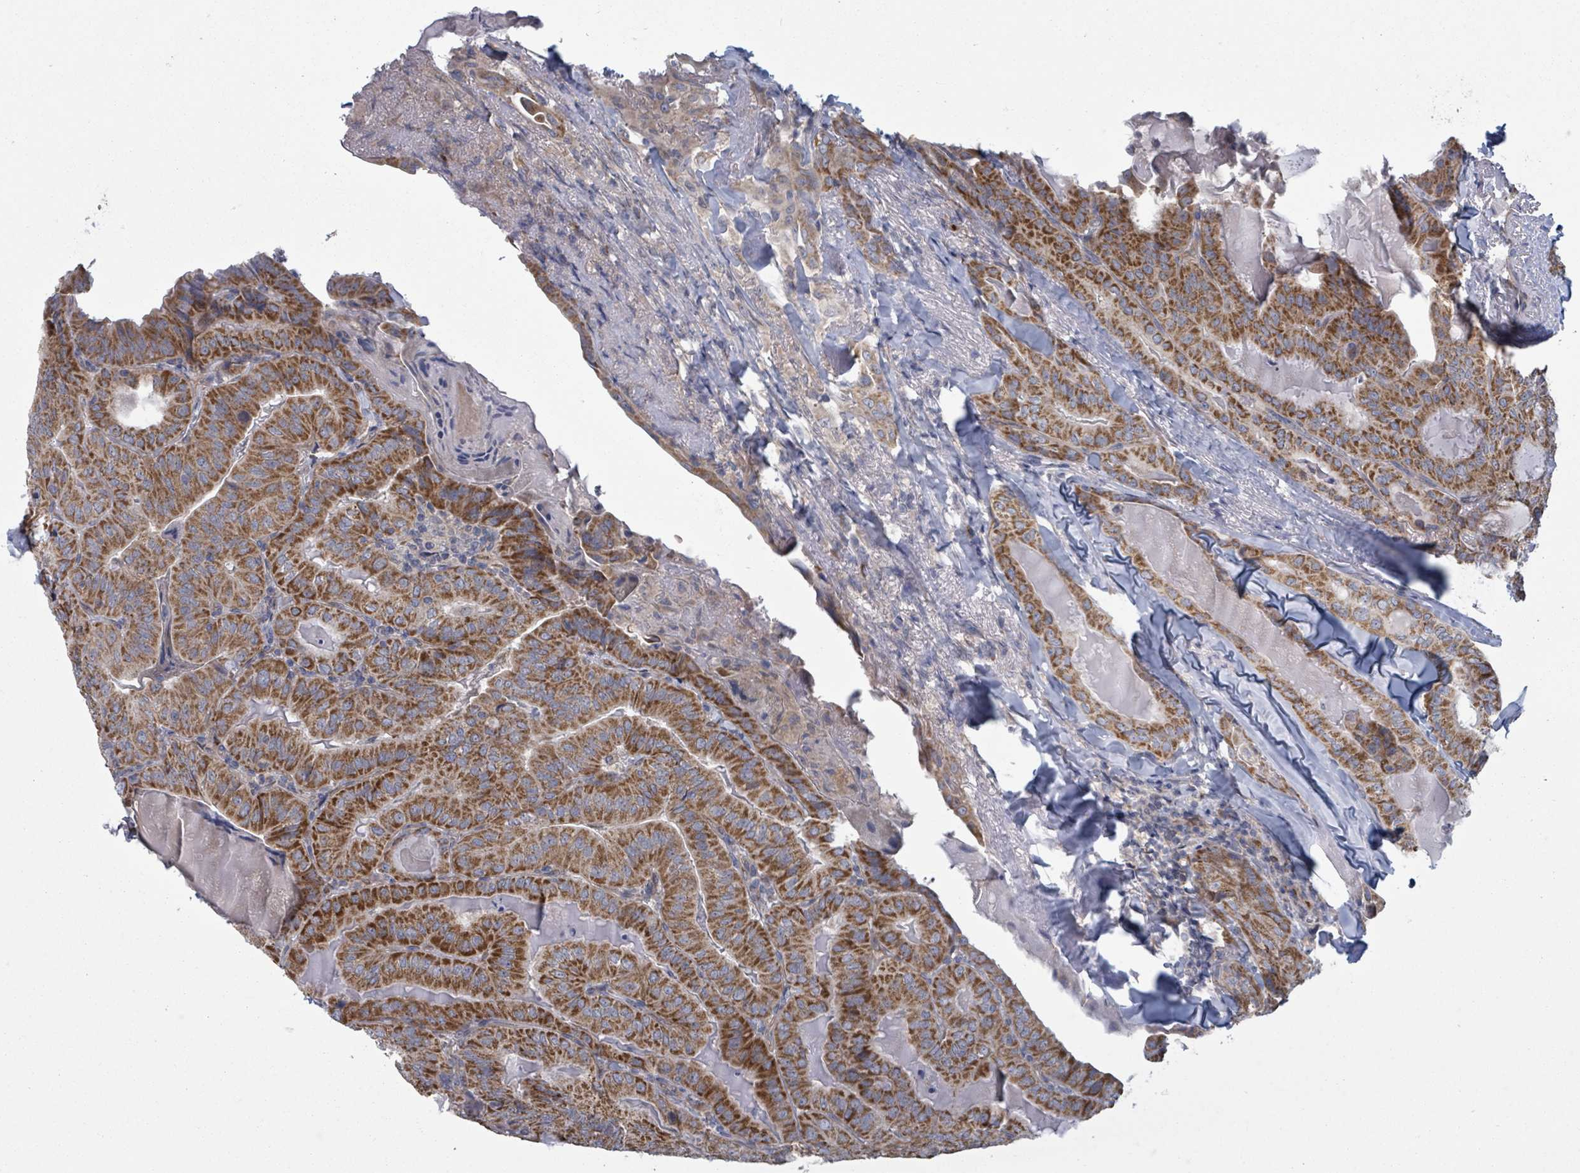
{"staining": {"intensity": "strong", "quantity": ">75%", "location": "cytoplasmic/membranous"}, "tissue": "thyroid cancer", "cell_type": "Tumor cells", "image_type": "cancer", "snomed": [{"axis": "morphology", "description": "Papillary adenocarcinoma, NOS"}, {"axis": "topography", "description": "Thyroid gland"}], "caption": "The immunohistochemical stain highlights strong cytoplasmic/membranous staining in tumor cells of thyroid cancer tissue.", "gene": "FKBP1A", "patient": {"sex": "female", "age": 68}}